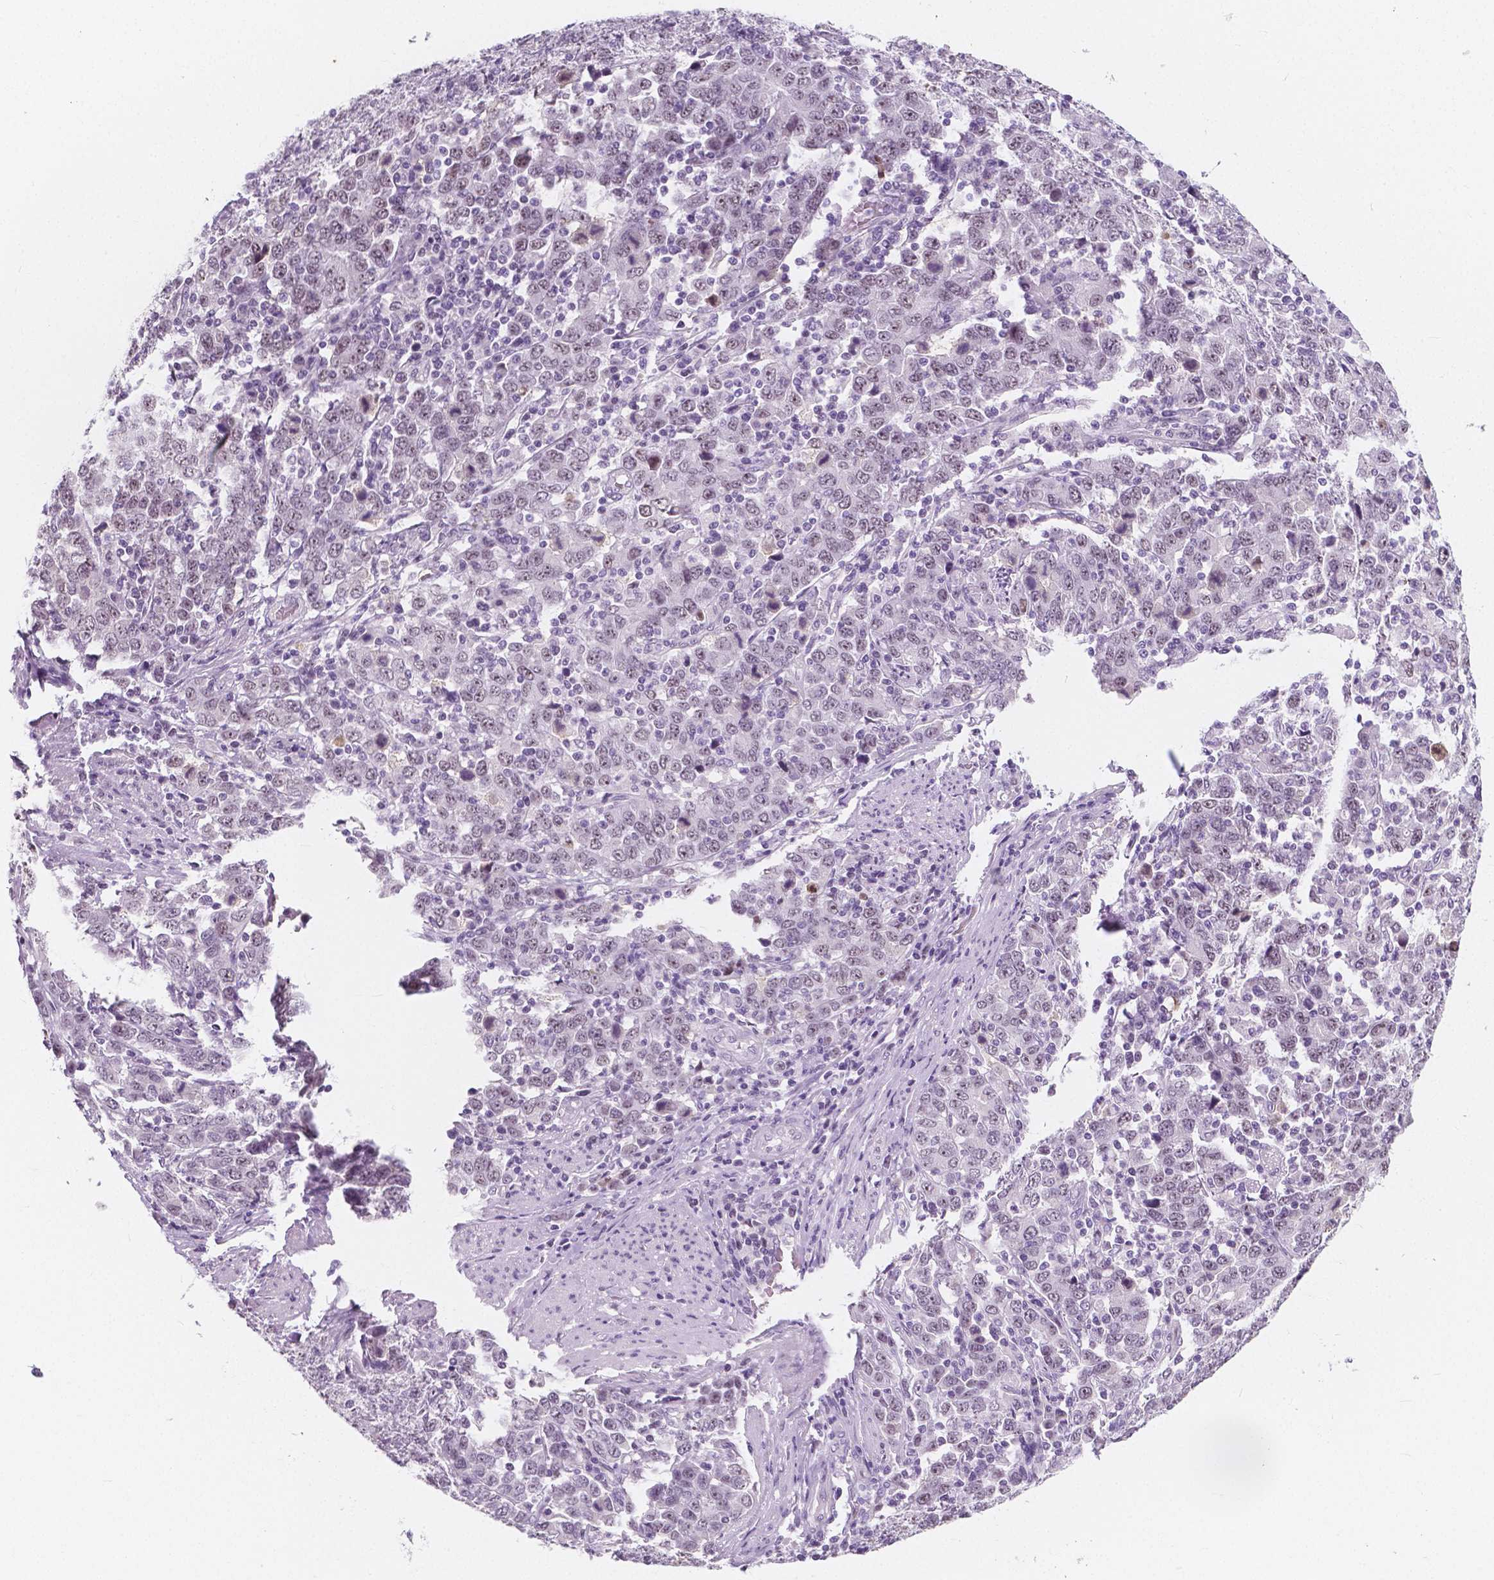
{"staining": {"intensity": "negative", "quantity": "none", "location": "none"}, "tissue": "stomach cancer", "cell_type": "Tumor cells", "image_type": "cancer", "snomed": [{"axis": "morphology", "description": "Adenocarcinoma, NOS"}, {"axis": "topography", "description": "Stomach, upper"}], "caption": "There is no significant staining in tumor cells of stomach cancer (adenocarcinoma).", "gene": "NOLC1", "patient": {"sex": "male", "age": 69}}